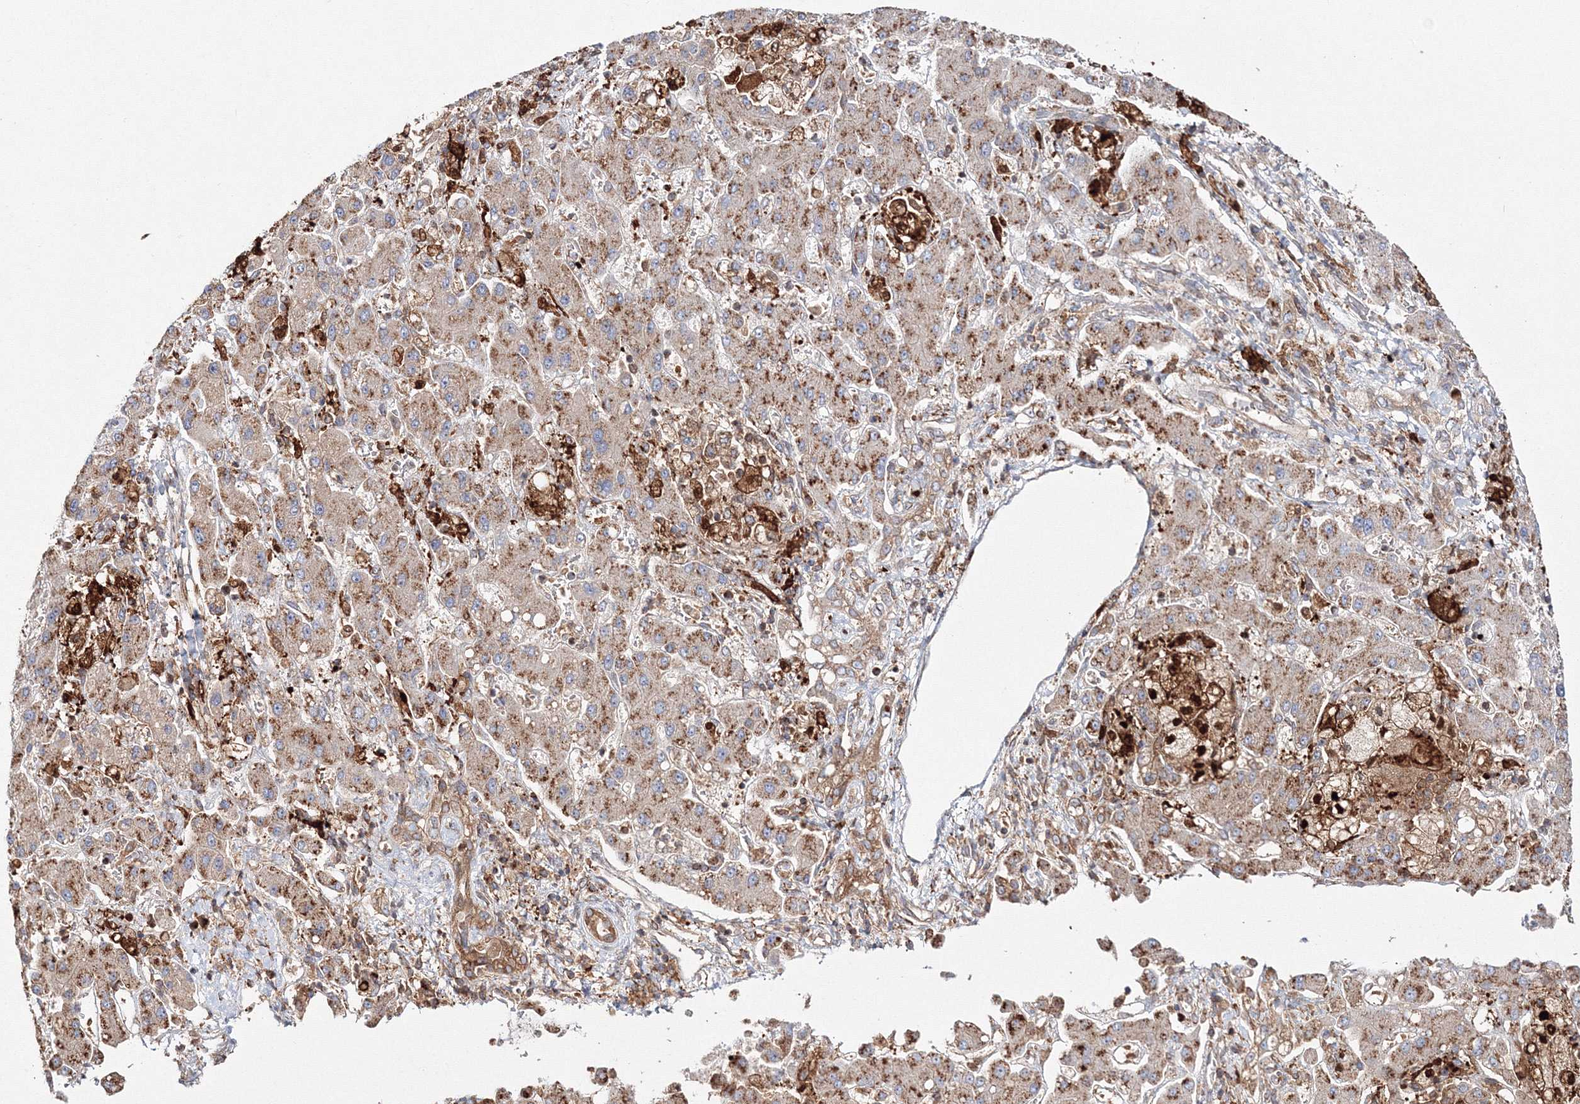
{"staining": {"intensity": "weak", "quantity": ">75%", "location": "cytoplasmic/membranous"}, "tissue": "liver cancer", "cell_type": "Tumor cells", "image_type": "cancer", "snomed": [{"axis": "morphology", "description": "Cholangiocarcinoma"}, {"axis": "topography", "description": "Liver"}], "caption": "Protein expression analysis of human liver cancer reveals weak cytoplasmic/membranous positivity in approximately >75% of tumor cells. The staining was performed using DAB (3,3'-diaminobenzidine) to visualize the protein expression in brown, while the nuclei were stained in blue with hematoxylin (Magnification: 20x).", "gene": "ARCN1", "patient": {"sex": "male", "age": 50}}